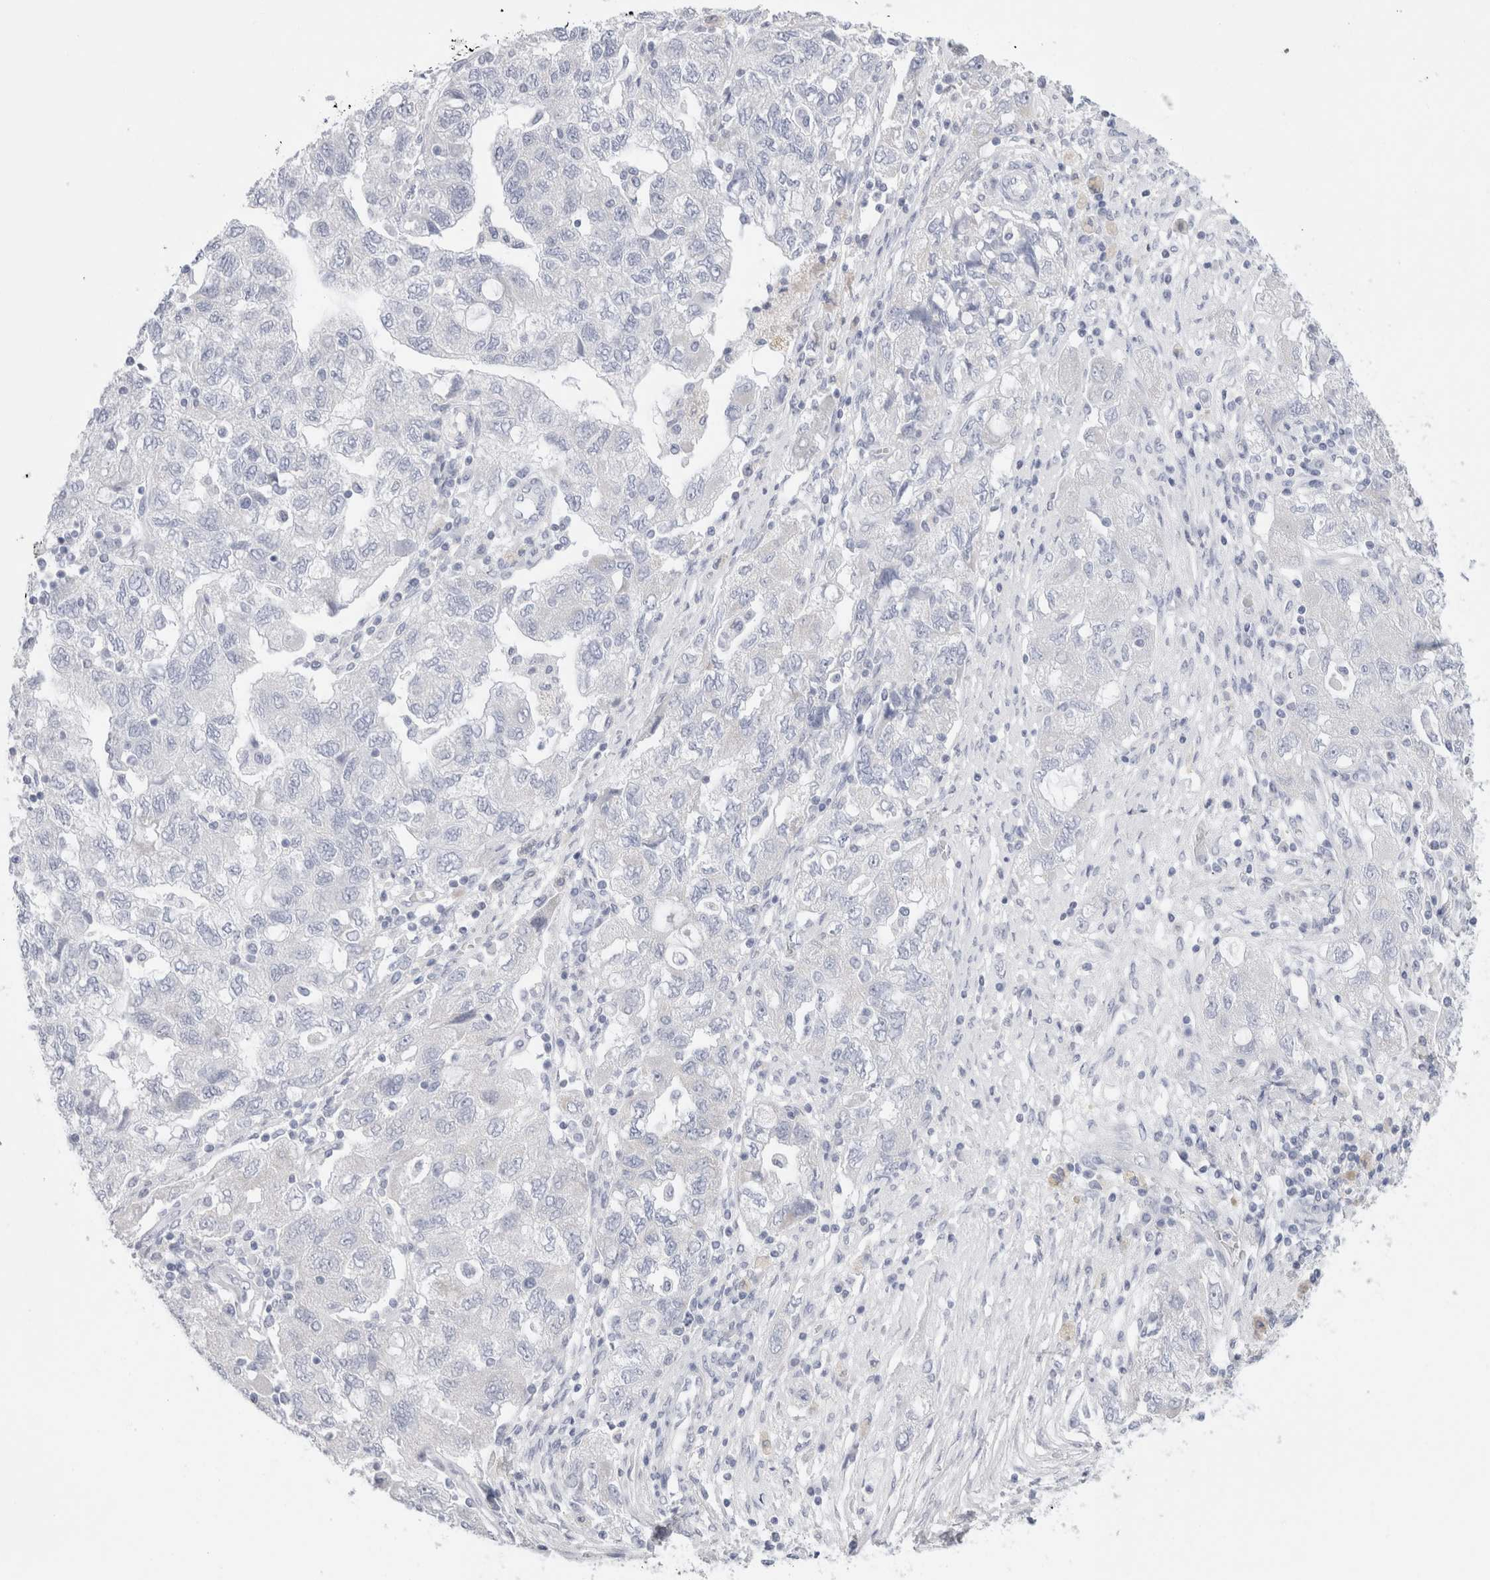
{"staining": {"intensity": "negative", "quantity": "none", "location": "none"}, "tissue": "ovarian cancer", "cell_type": "Tumor cells", "image_type": "cancer", "snomed": [{"axis": "morphology", "description": "Carcinoma, NOS"}, {"axis": "morphology", "description": "Cystadenocarcinoma, serous, NOS"}, {"axis": "topography", "description": "Ovary"}], "caption": "There is no significant expression in tumor cells of ovarian cancer.", "gene": "MUC15", "patient": {"sex": "female", "age": 69}}